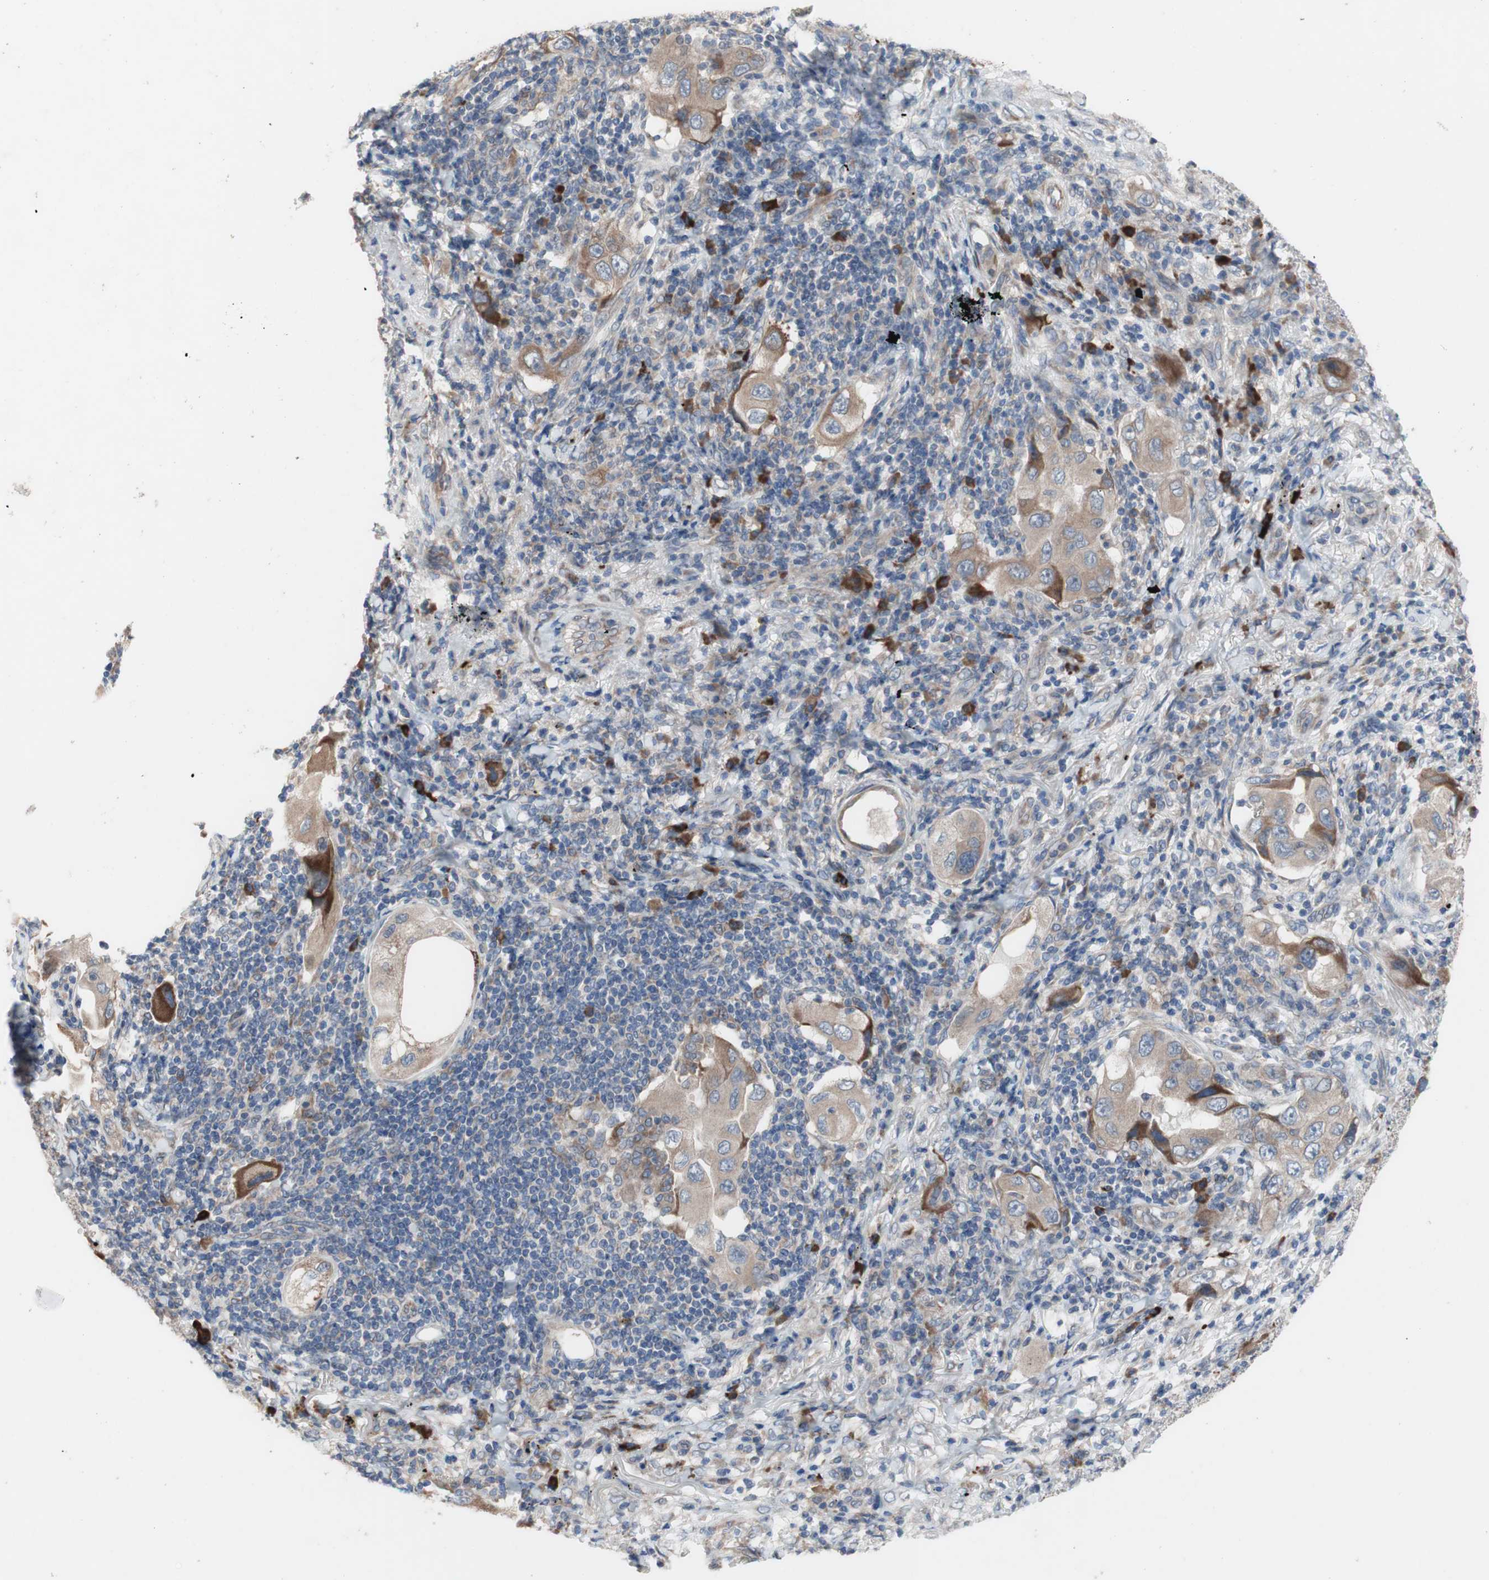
{"staining": {"intensity": "moderate", "quantity": ">75%", "location": "cytoplasmic/membranous"}, "tissue": "lung cancer", "cell_type": "Tumor cells", "image_type": "cancer", "snomed": [{"axis": "morphology", "description": "Adenocarcinoma, NOS"}, {"axis": "topography", "description": "Lung"}], "caption": "Immunohistochemistry of lung cancer (adenocarcinoma) demonstrates medium levels of moderate cytoplasmic/membranous staining in about >75% of tumor cells. (DAB IHC with brightfield microscopy, high magnification).", "gene": "TTC14", "patient": {"sex": "female", "age": 65}}